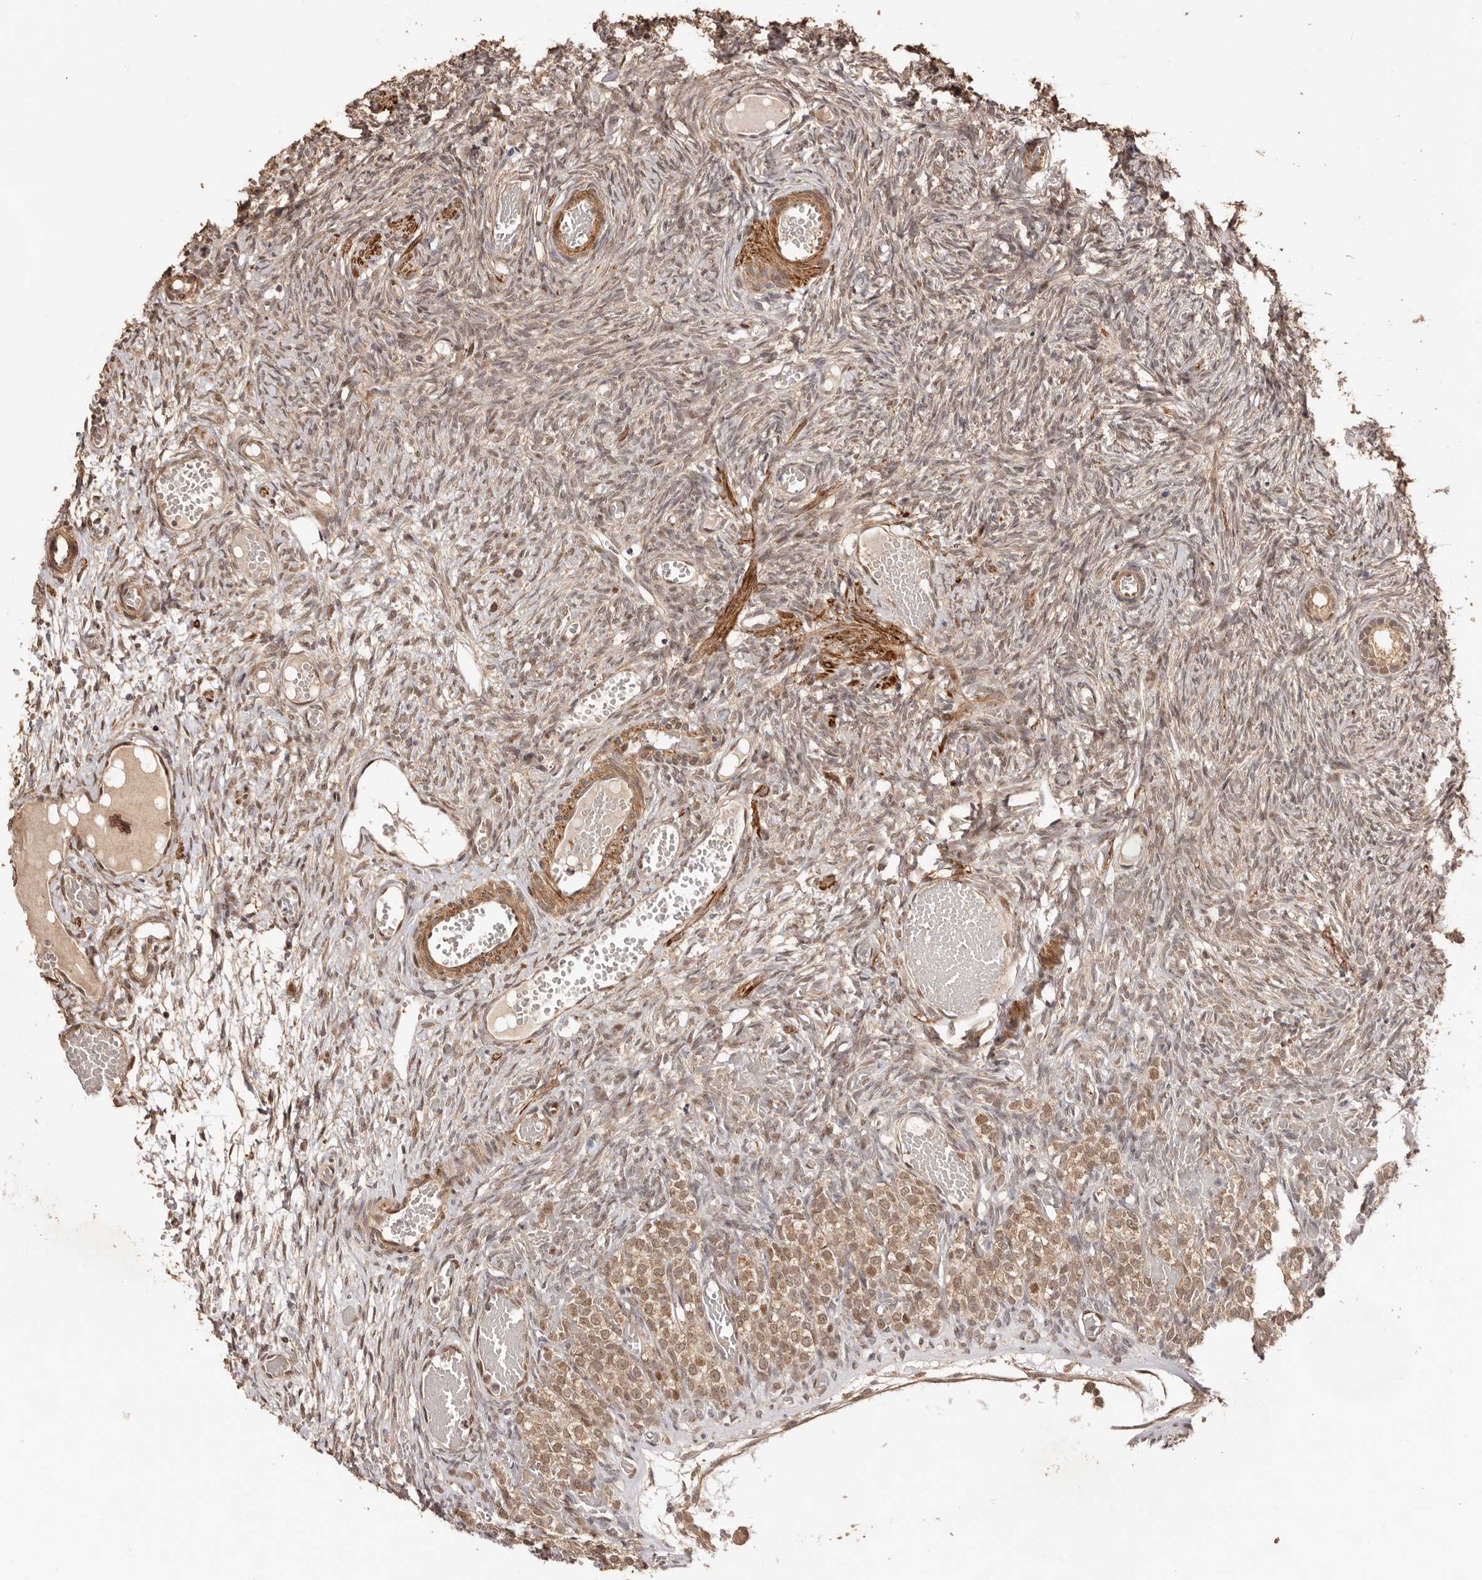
{"staining": {"intensity": "weak", "quantity": ">75%", "location": "cytoplasmic/membranous,nuclear"}, "tissue": "ovary", "cell_type": "Follicle cells", "image_type": "normal", "snomed": [{"axis": "morphology", "description": "Adenocarcinoma, NOS"}, {"axis": "topography", "description": "Endometrium"}], "caption": "Immunohistochemistry (DAB (3,3'-diaminobenzidine)) staining of unremarkable human ovary shows weak cytoplasmic/membranous,nuclear protein positivity in approximately >75% of follicle cells.", "gene": "UBR2", "patient": {"sex": "female", "age": 32}}